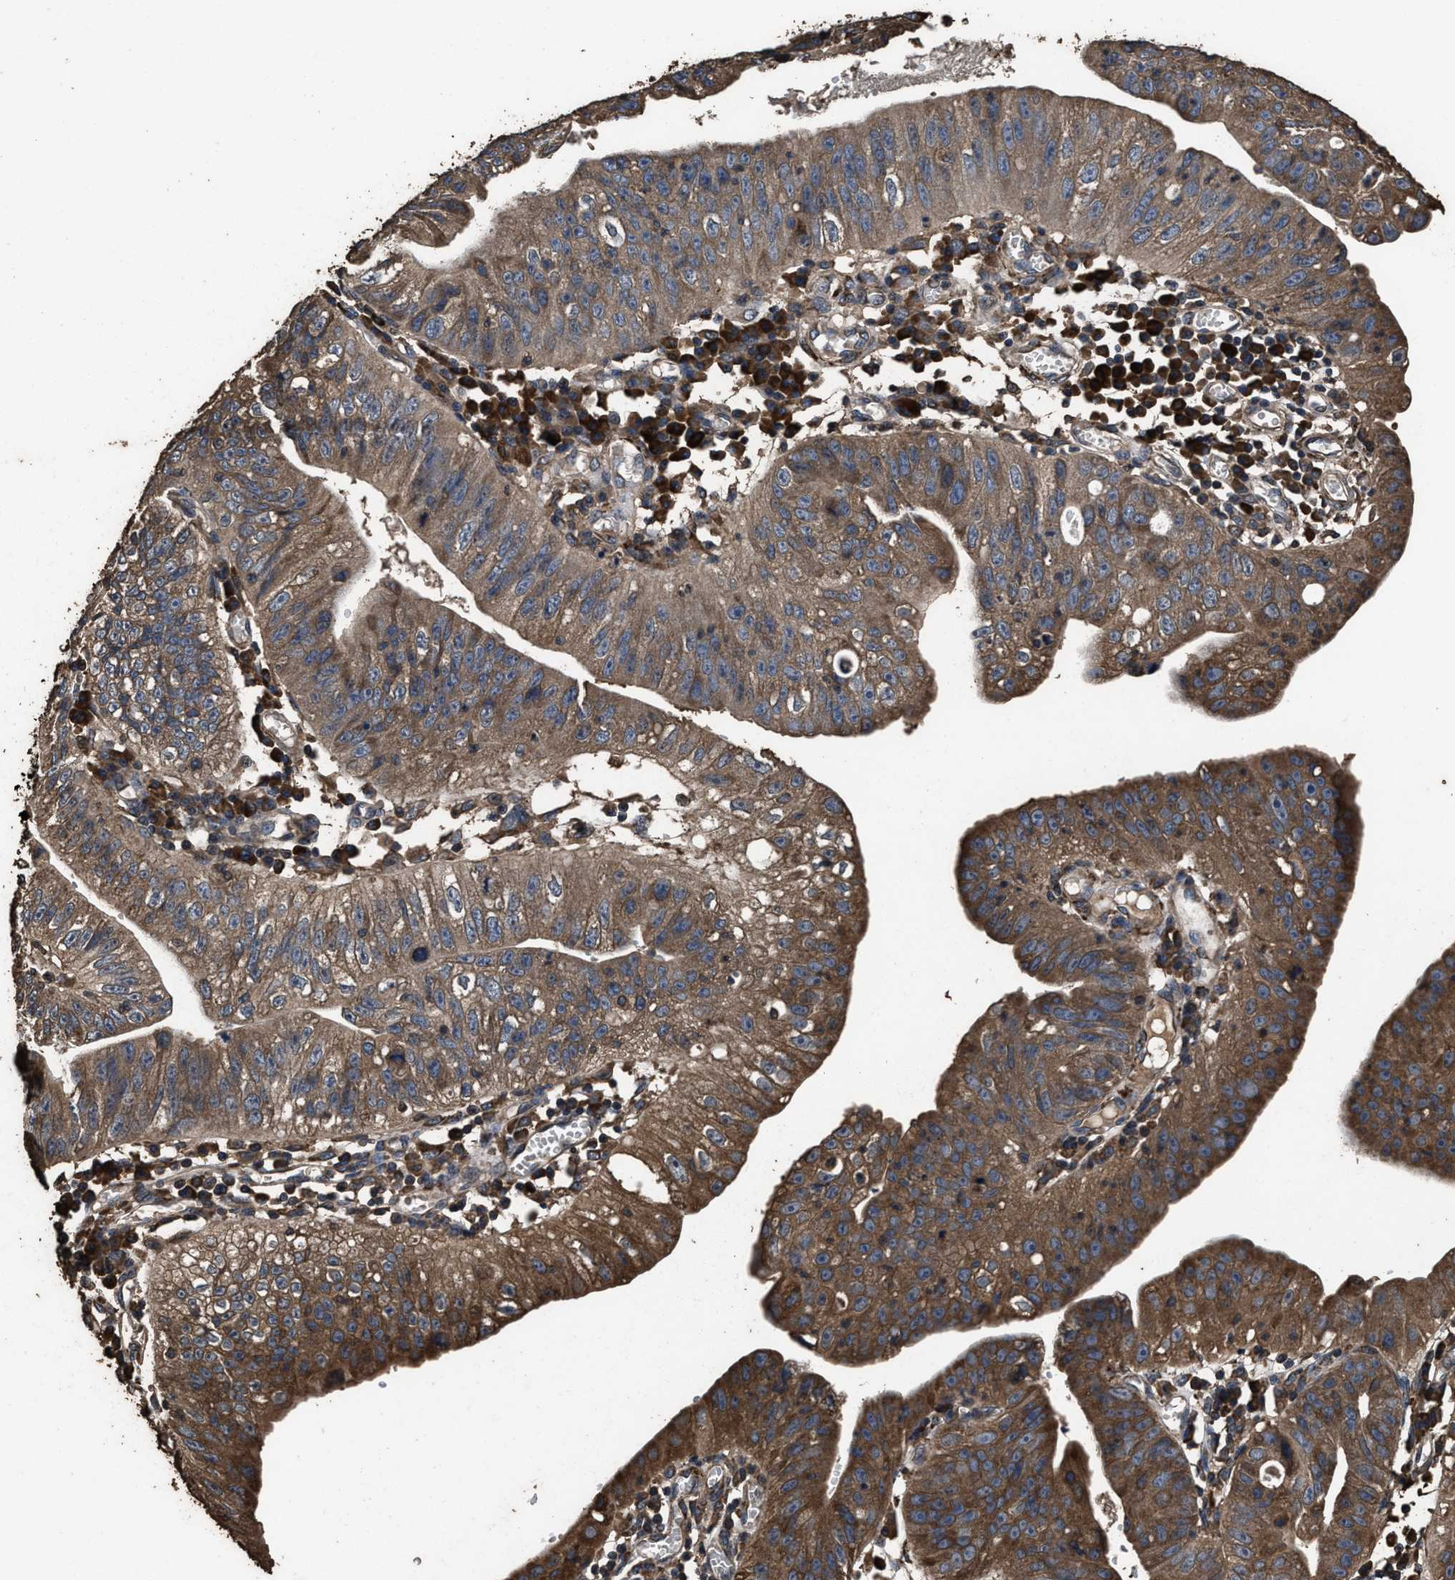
{"staining": {"intensity": "moderate", "quantity": ">75%", "location": "cytoplasmic/membranous"}, "tissue": "stomach cancer", "cell_type": "Tumor cells", "image_type": "cancer", "snomed": [{"axis": "morphology", "description": "Adenocarcinoma, NOS"}, {"axis": "topography", "description": "Stomach"}], "caption": "Human adenocarcinoma (stomach) stained for a protein (brown) demonstrates moderate cytoplasmic/membranous positive expression in approximately >75% of tumor cells.", "gene": "ZMYND19", "patient": {"sex": "male", "age": 59}}